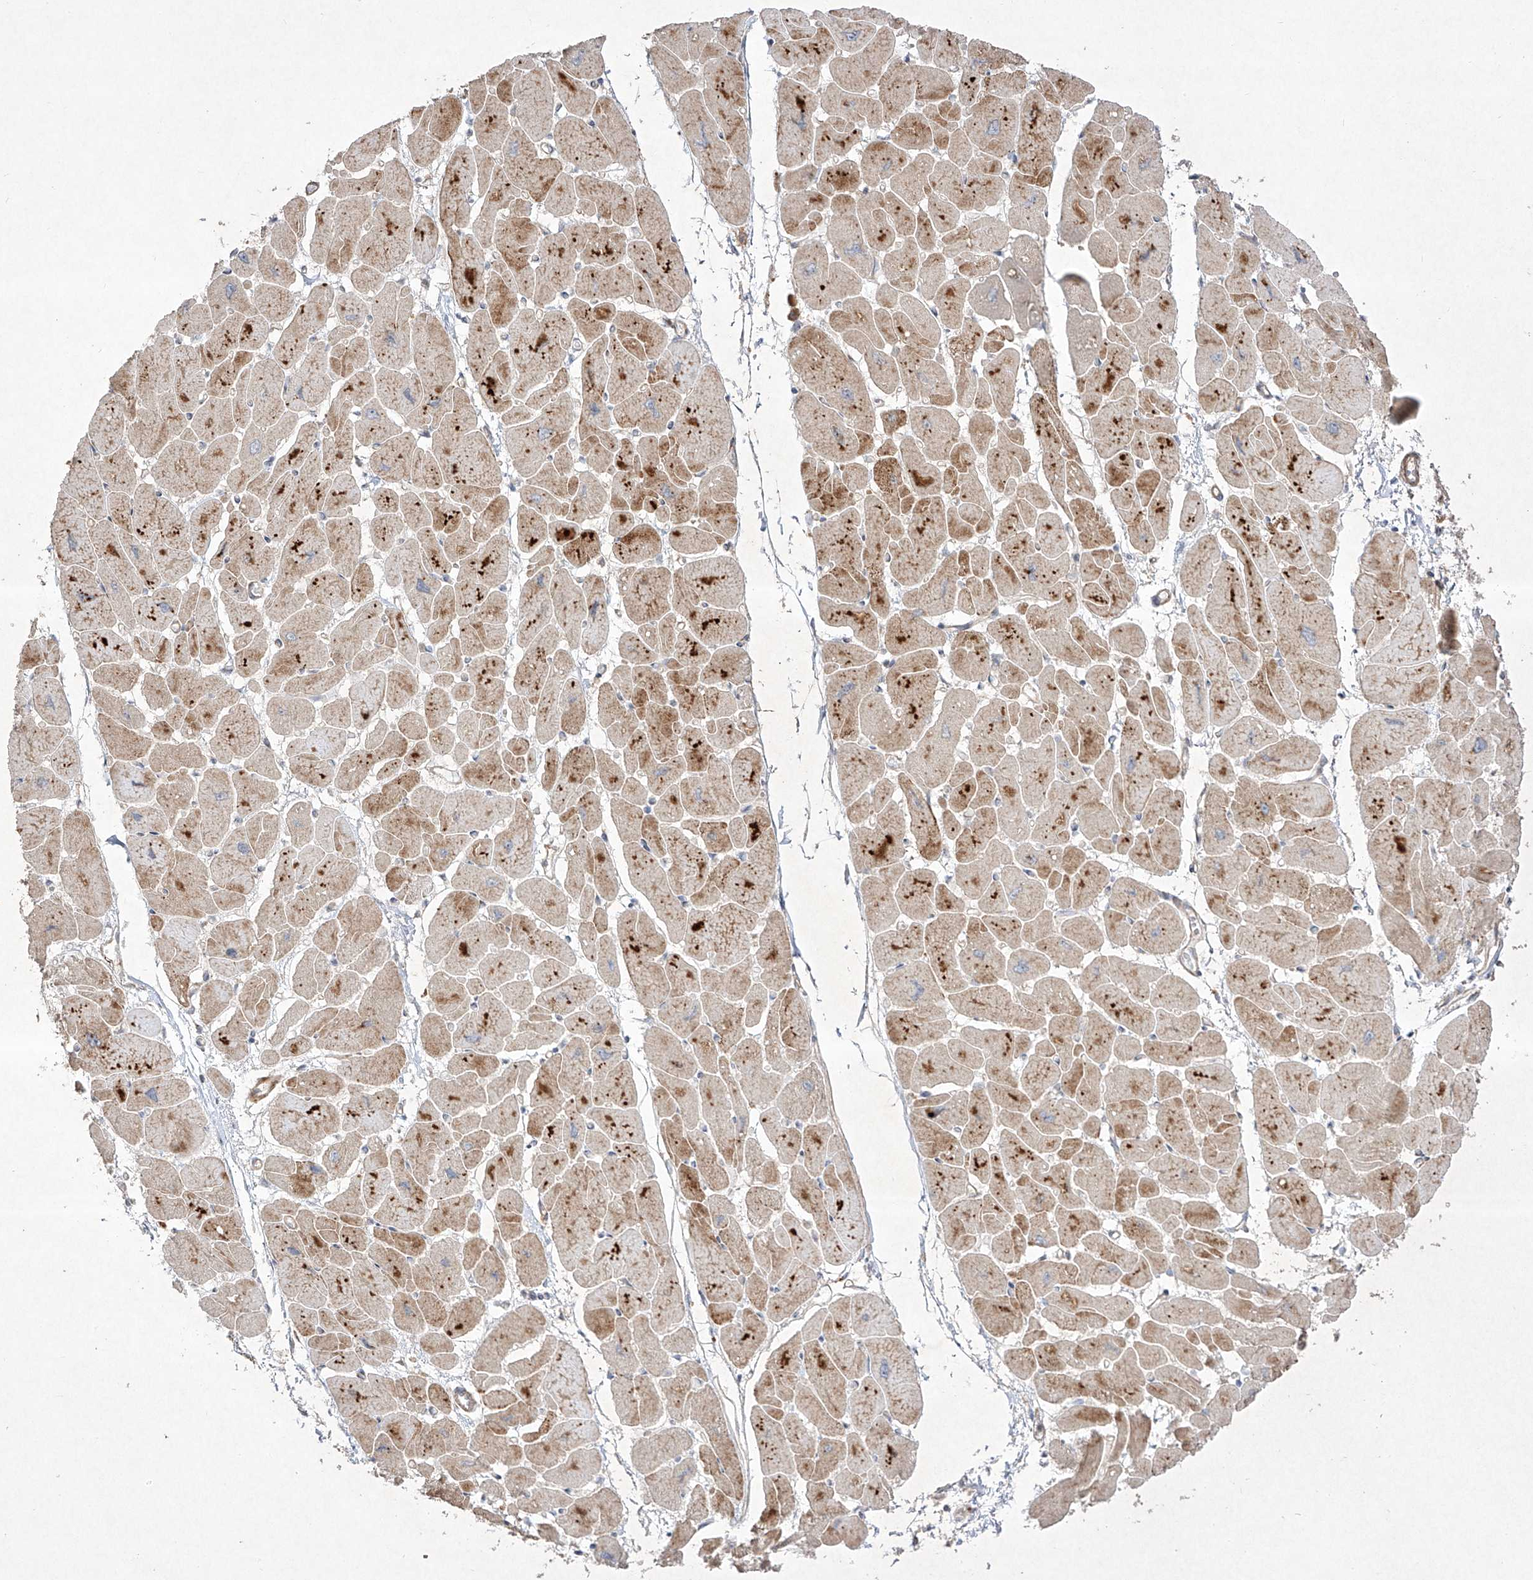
{"staining": {"intensity": "moderate", "quantity": ">75%", "location": "cytoplasmic/membranous"}, "tissue": "heart muscle", "cell_type": "Cardiomyocytes", "image_type": "normal", "snomed": [{"axis": "morphology", "description": "Normal tissue, NOS"}, {"axis": "topography", "description": "Heart"}], "caption": "Immunohistochemical staining of benign heart muscle reveals >75% levels of moderate cytoplasmic/membranous protein staining in about >75% of cardiomyocytes. (DAB IHC with brightfield microscopy, high magnification).", "gene": "KDM1B", "patient": {"sex": "female", "age": 54}}